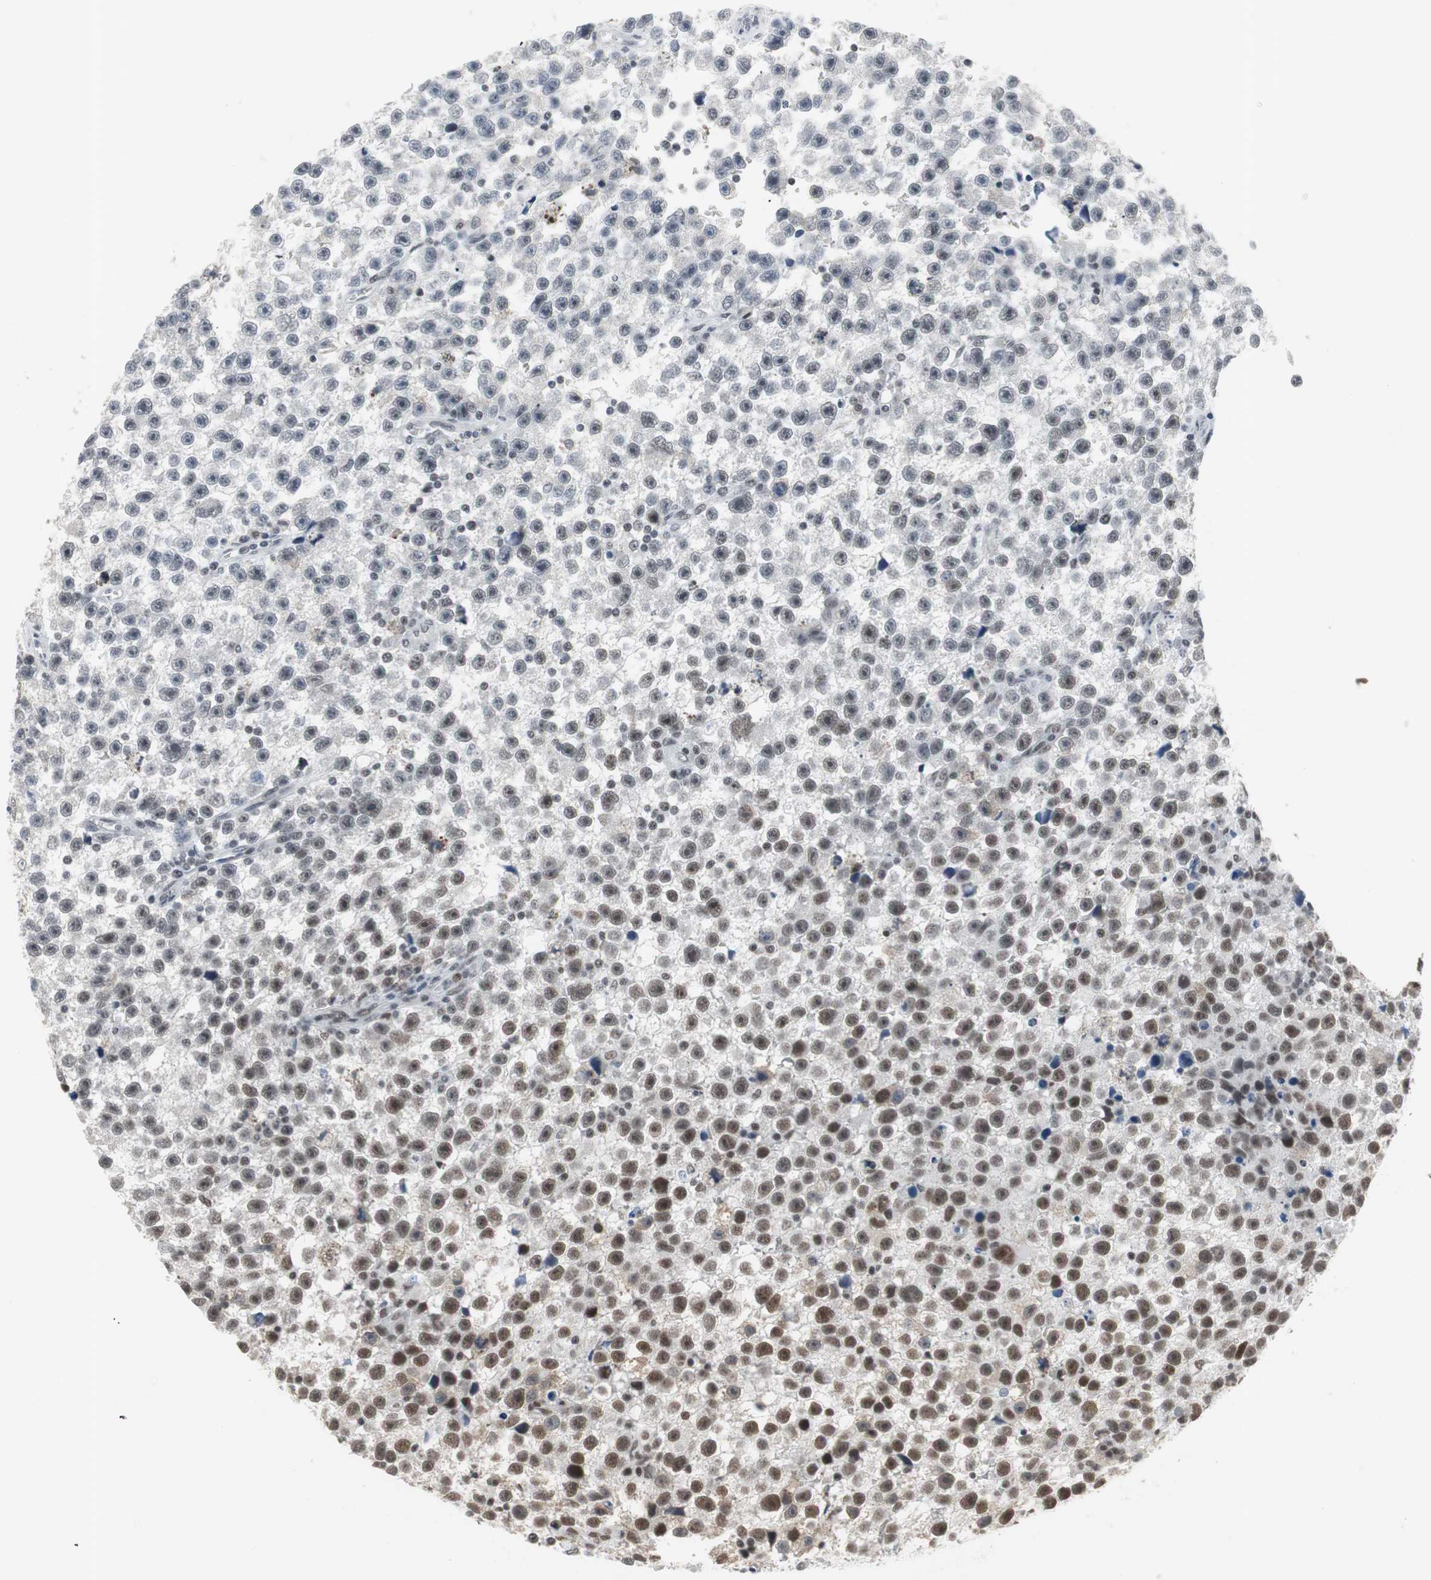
{"staining": {"intensity": "moderate", "quantity": "<25%", "location": "nuclear"}, "tissue": "testis cancer", "cell_type": "Tumor cells", "image_type": "cancer", "snomed": [{"axis": "morphology", "description": "Seminoma, NOS"}, {"axis": "topography", "description": "Testis"}], "caption": "A brown stain highlights moderate nuclear expression of a protein in seminoma (testis) tumor cells.", "gene": "RTF1", "patient": {"sex": "male", "age": 33}}